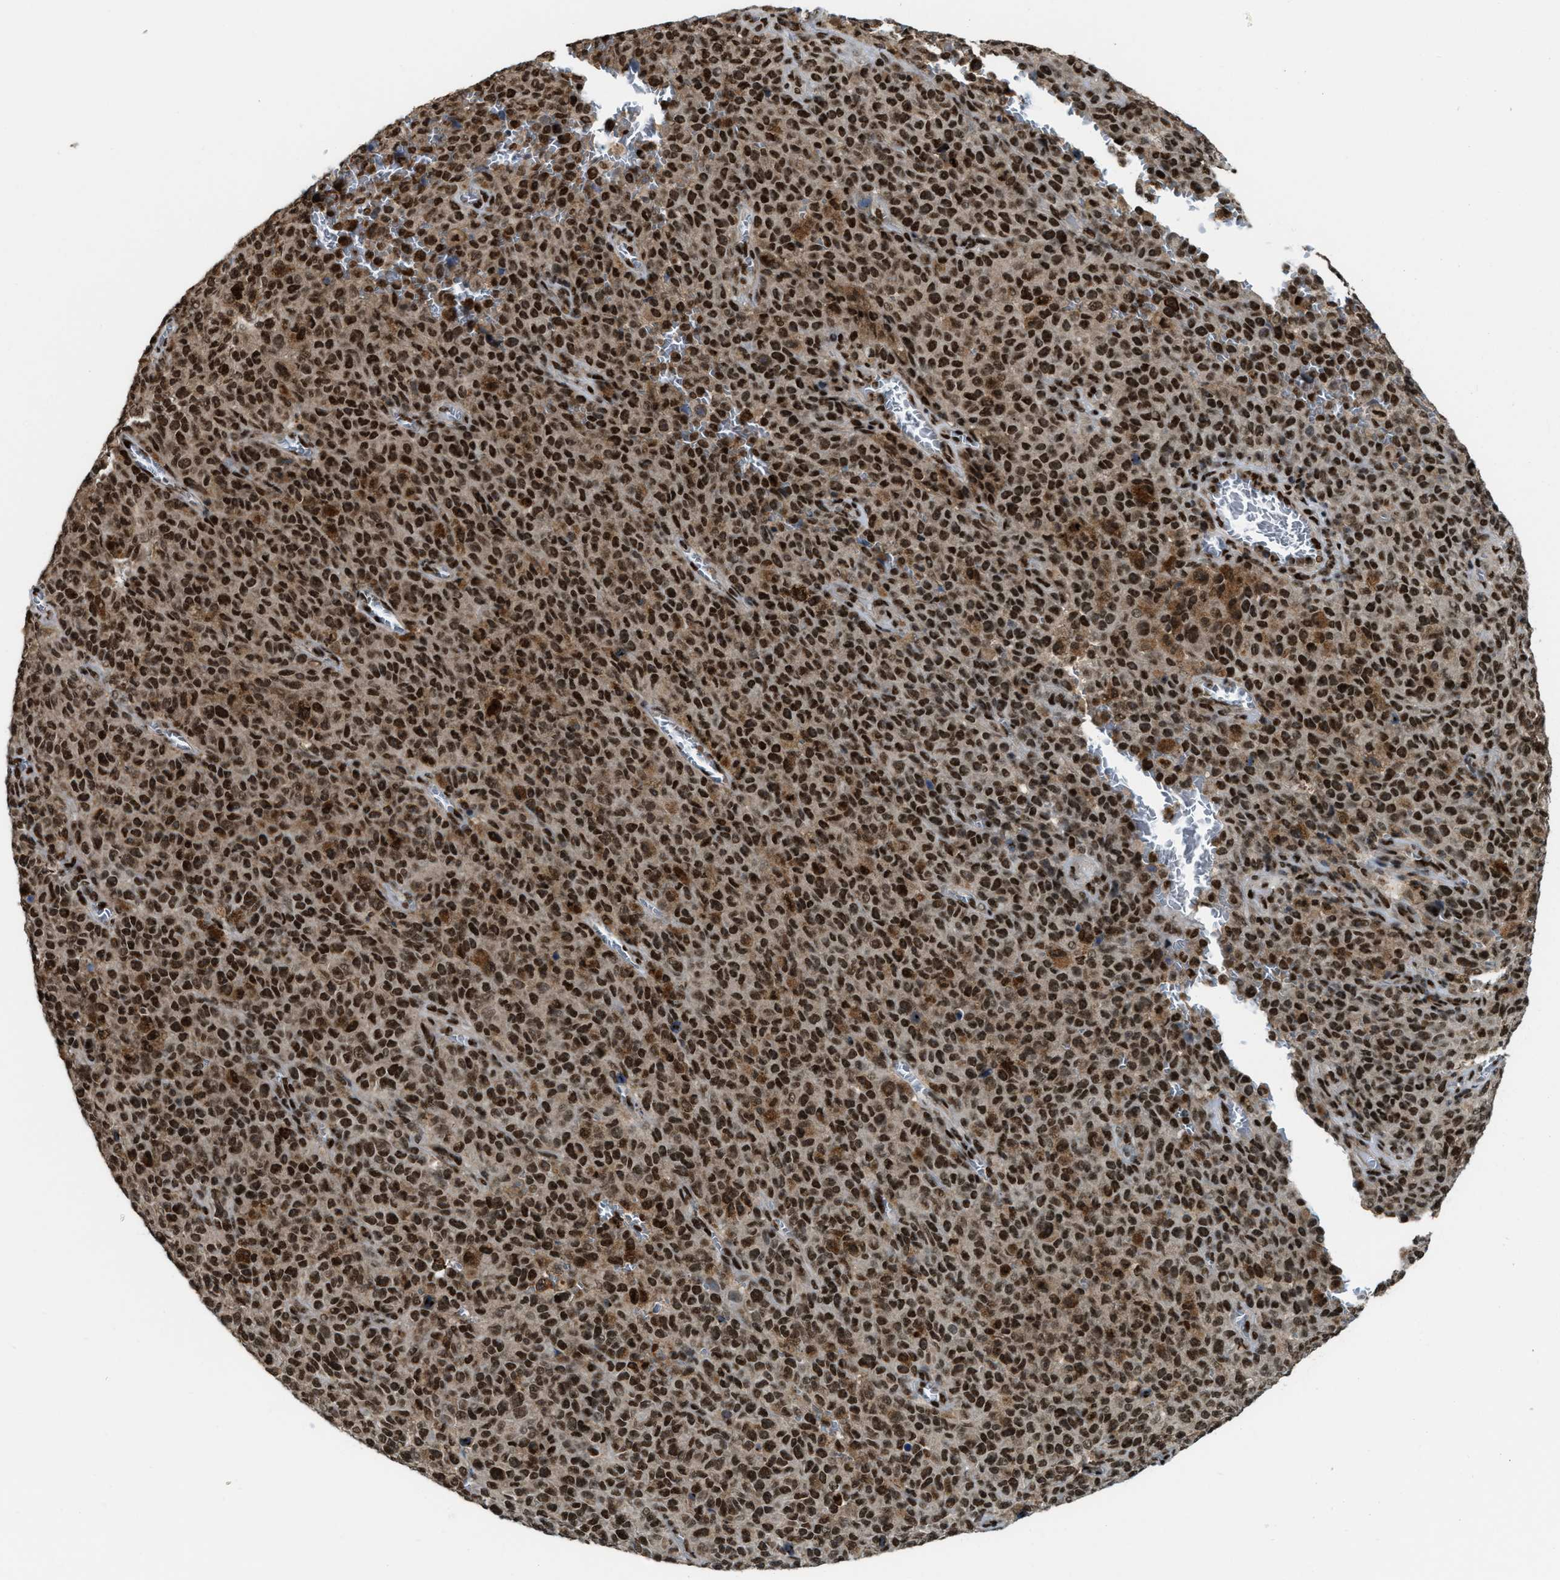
{"staining": {"intensity": "moderate", "quantity": ">75%", "location": "cytoplasmic/membranous,nuclear"}, "tissue": "melanoma", "cell_type": "Tumor cells", "image_type": "cancer", "snomed": [{"axis": "morphology", "description": "Malignant melanoma, NOS"}, {"axis": "topography", "description": "Skin"}], "caption": "Human malignant melanoma stained for a protein (brown) reveals moderate cytoplasmic/membranous and nuclear positive positivity in approximately >75% of tumor cells.", "gene": "NUMA1", "patient": {"sex": "female", "age": 82}}